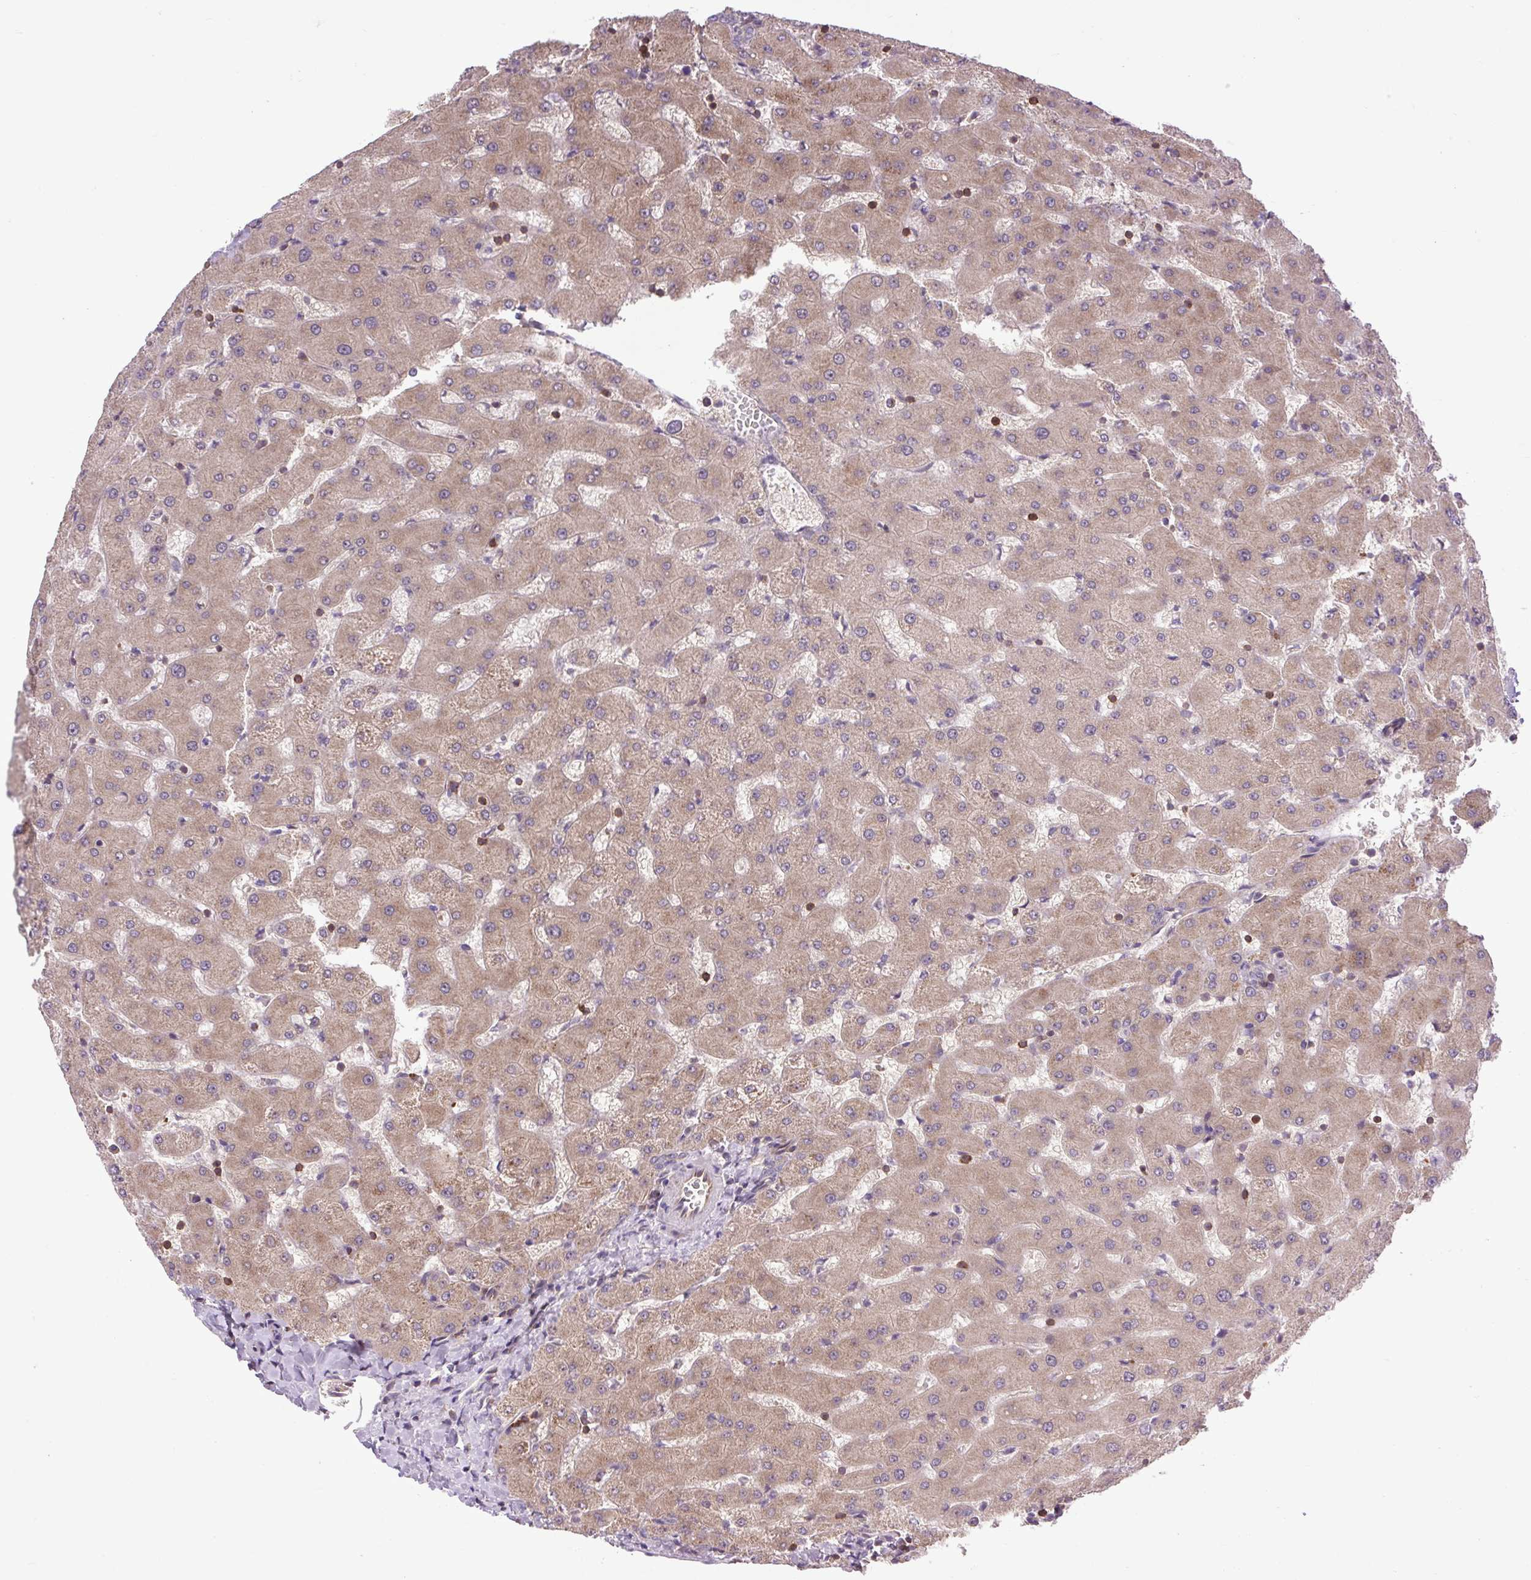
{"staining": {"intensity": "negative", "quantity": "none", "location": "none"}, "tissue": "liver", "cell_type": "Cholangiocytes", "image_type": "normal", "snomed": [{"axis": "morphology", "description": "Normal tissue, NOS"}, {"axis": "topography", "description": "Liver"}], "caption": "This is an immunohistochemistry (IHC) micrograph of normal human liver. There is no positivity in cholangiocytes.", "gene": "PLCG1", "patient": {"sex": "female", "age": 63}}